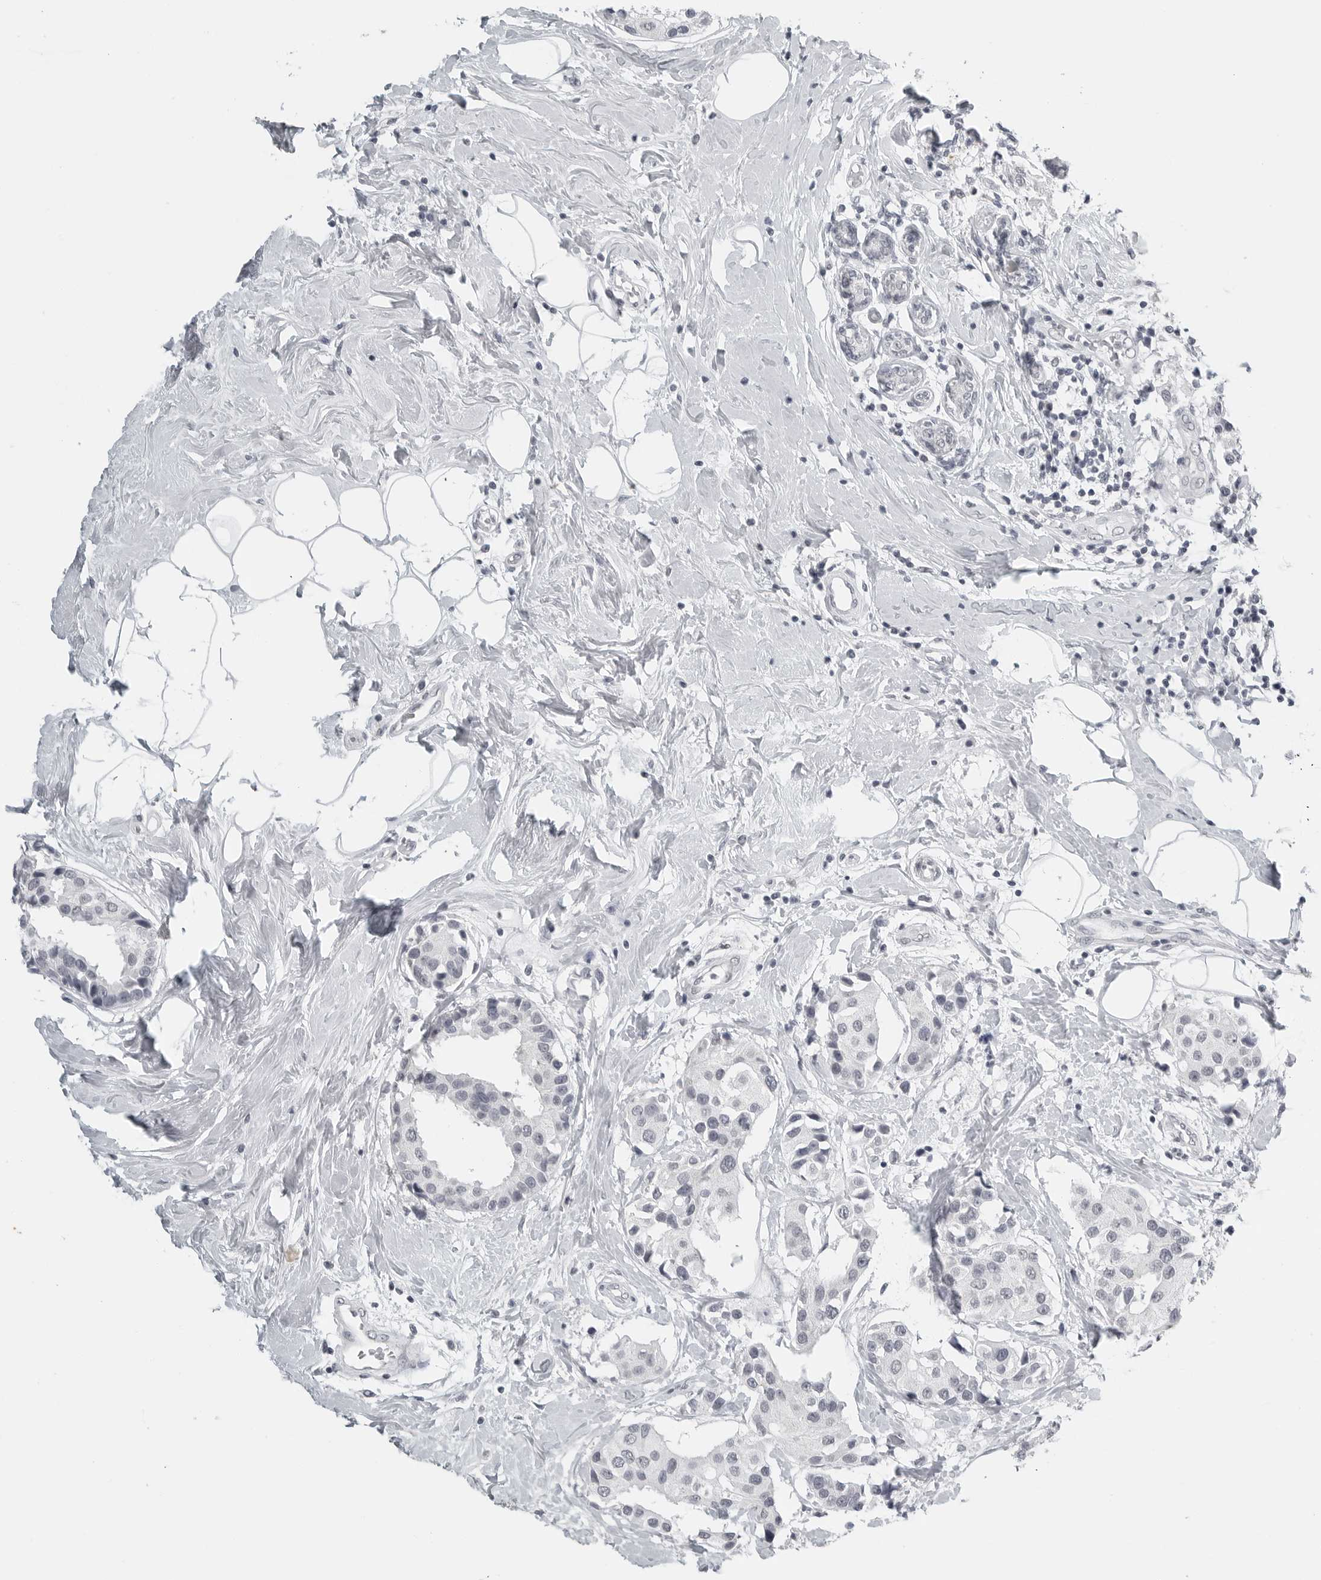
{"staining": {"intensity": "weak", "quantity": "<25%", "location": "nuclear"}, "tissue": "breast cancer", "cell_type": "Tumor cells", "image_type": "cancer", "snomed": [{"axis": "morphology", "description": "Normal tissue, NOS"}, {"axis": "morphology", "description": "Duct carcinoma"}, {"axis": "topography", "description": "Breast"}], "caption": "High power microscopy photomicrograph of an immunohistochemistry micrograph of invasive ductal carcinoma (breast), revealing no significant expression in tumor cells.", "gene": "BPIFA1", "patient": {"sex": "female", "age": 39}}